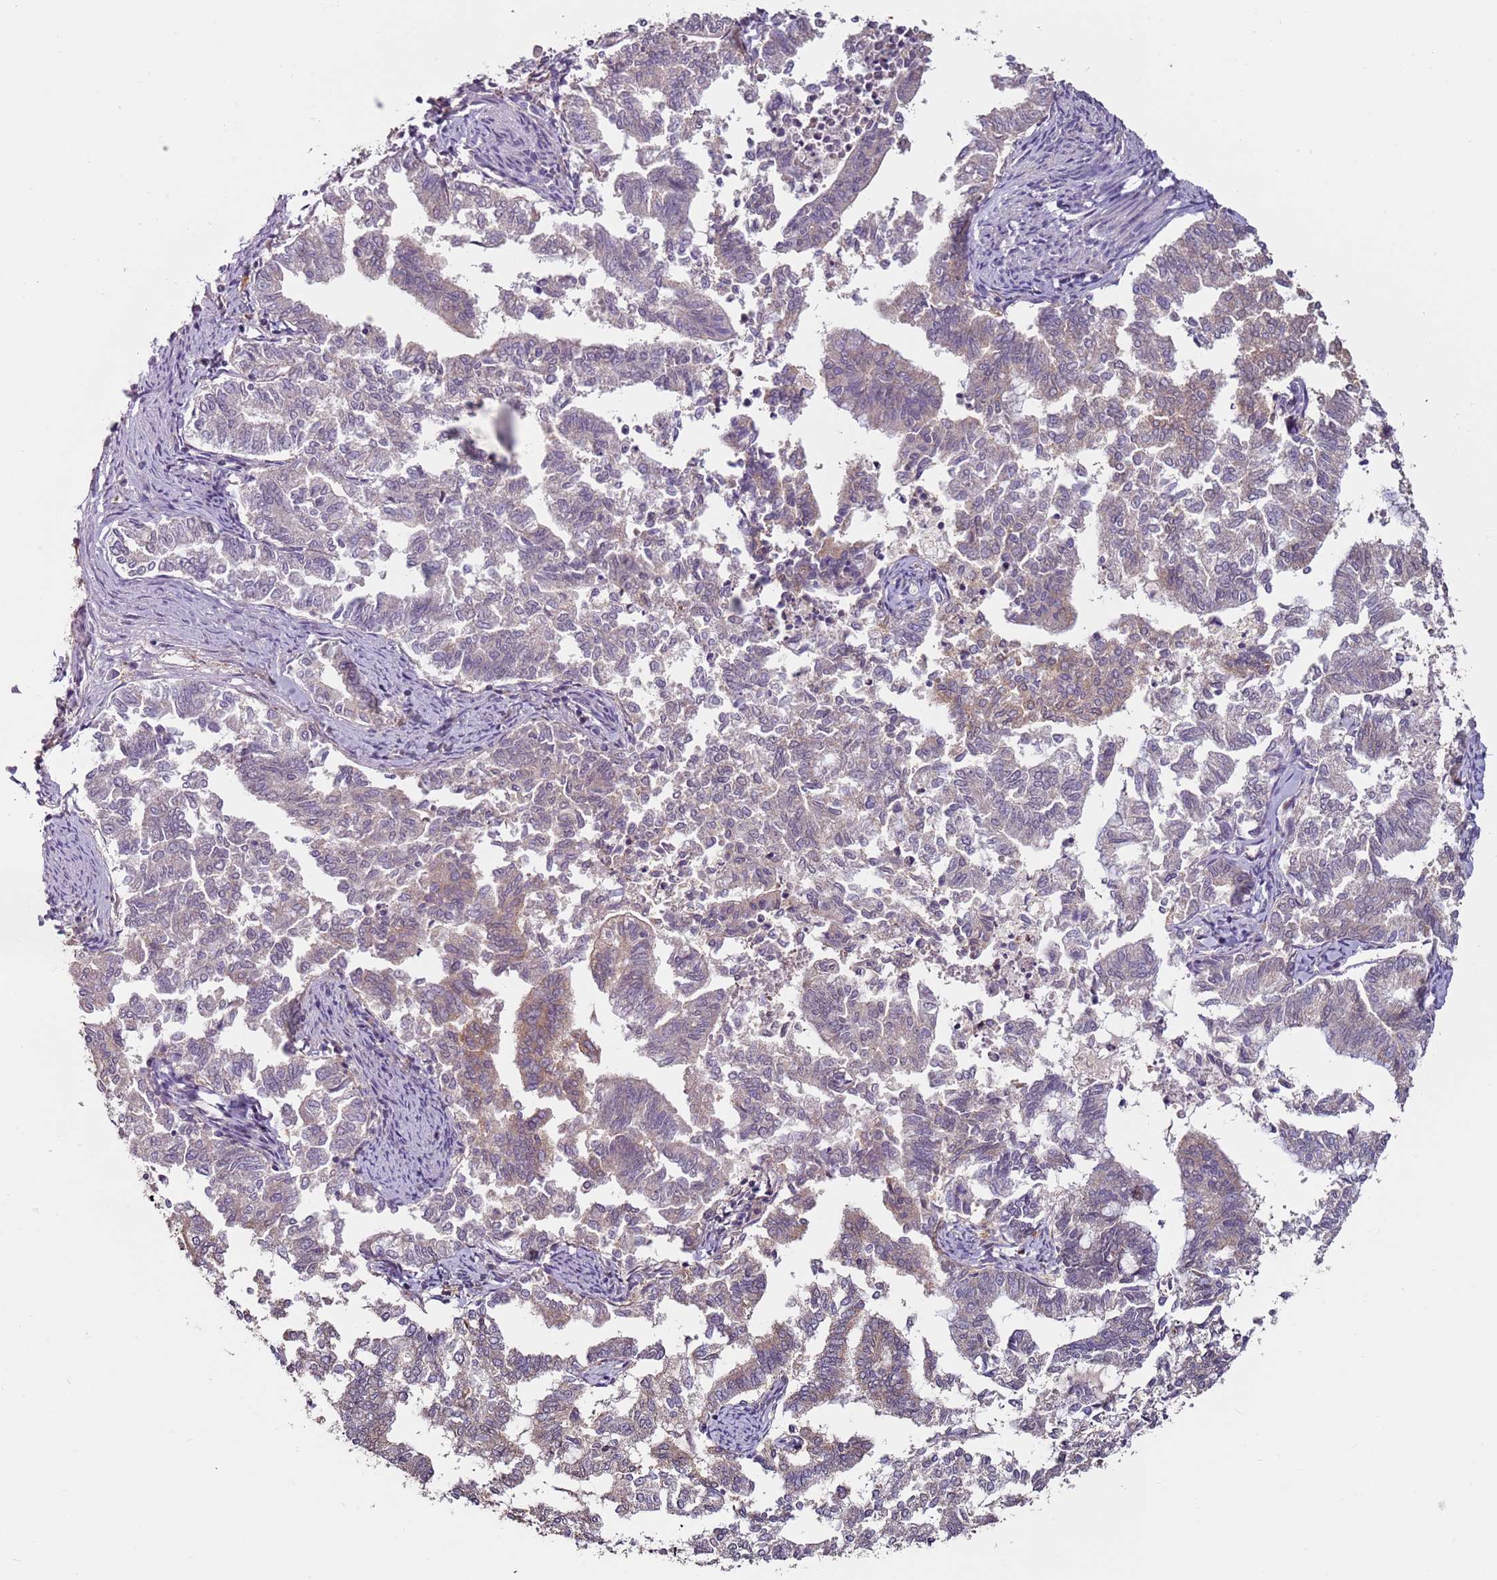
{"staining": {"intensity": "weak", "quantity": "<25%", "location": "cytoplasmic/membranous"}, "tissue": "endometrial cancer", "cell_type": "Tumor cells", "image_type": "cancer", "snomed": [{"axis": "morphology", "description": "Adenocarcinoma, NOS"}, {"axis": "topography", "description": "Endometrium"}], "caption": "There is no significant positivity in tumor cells of endometrial cancer (adenocarcinoma).", "gene": "MDH1", "patient": {"sex": "female", "age": 79}}